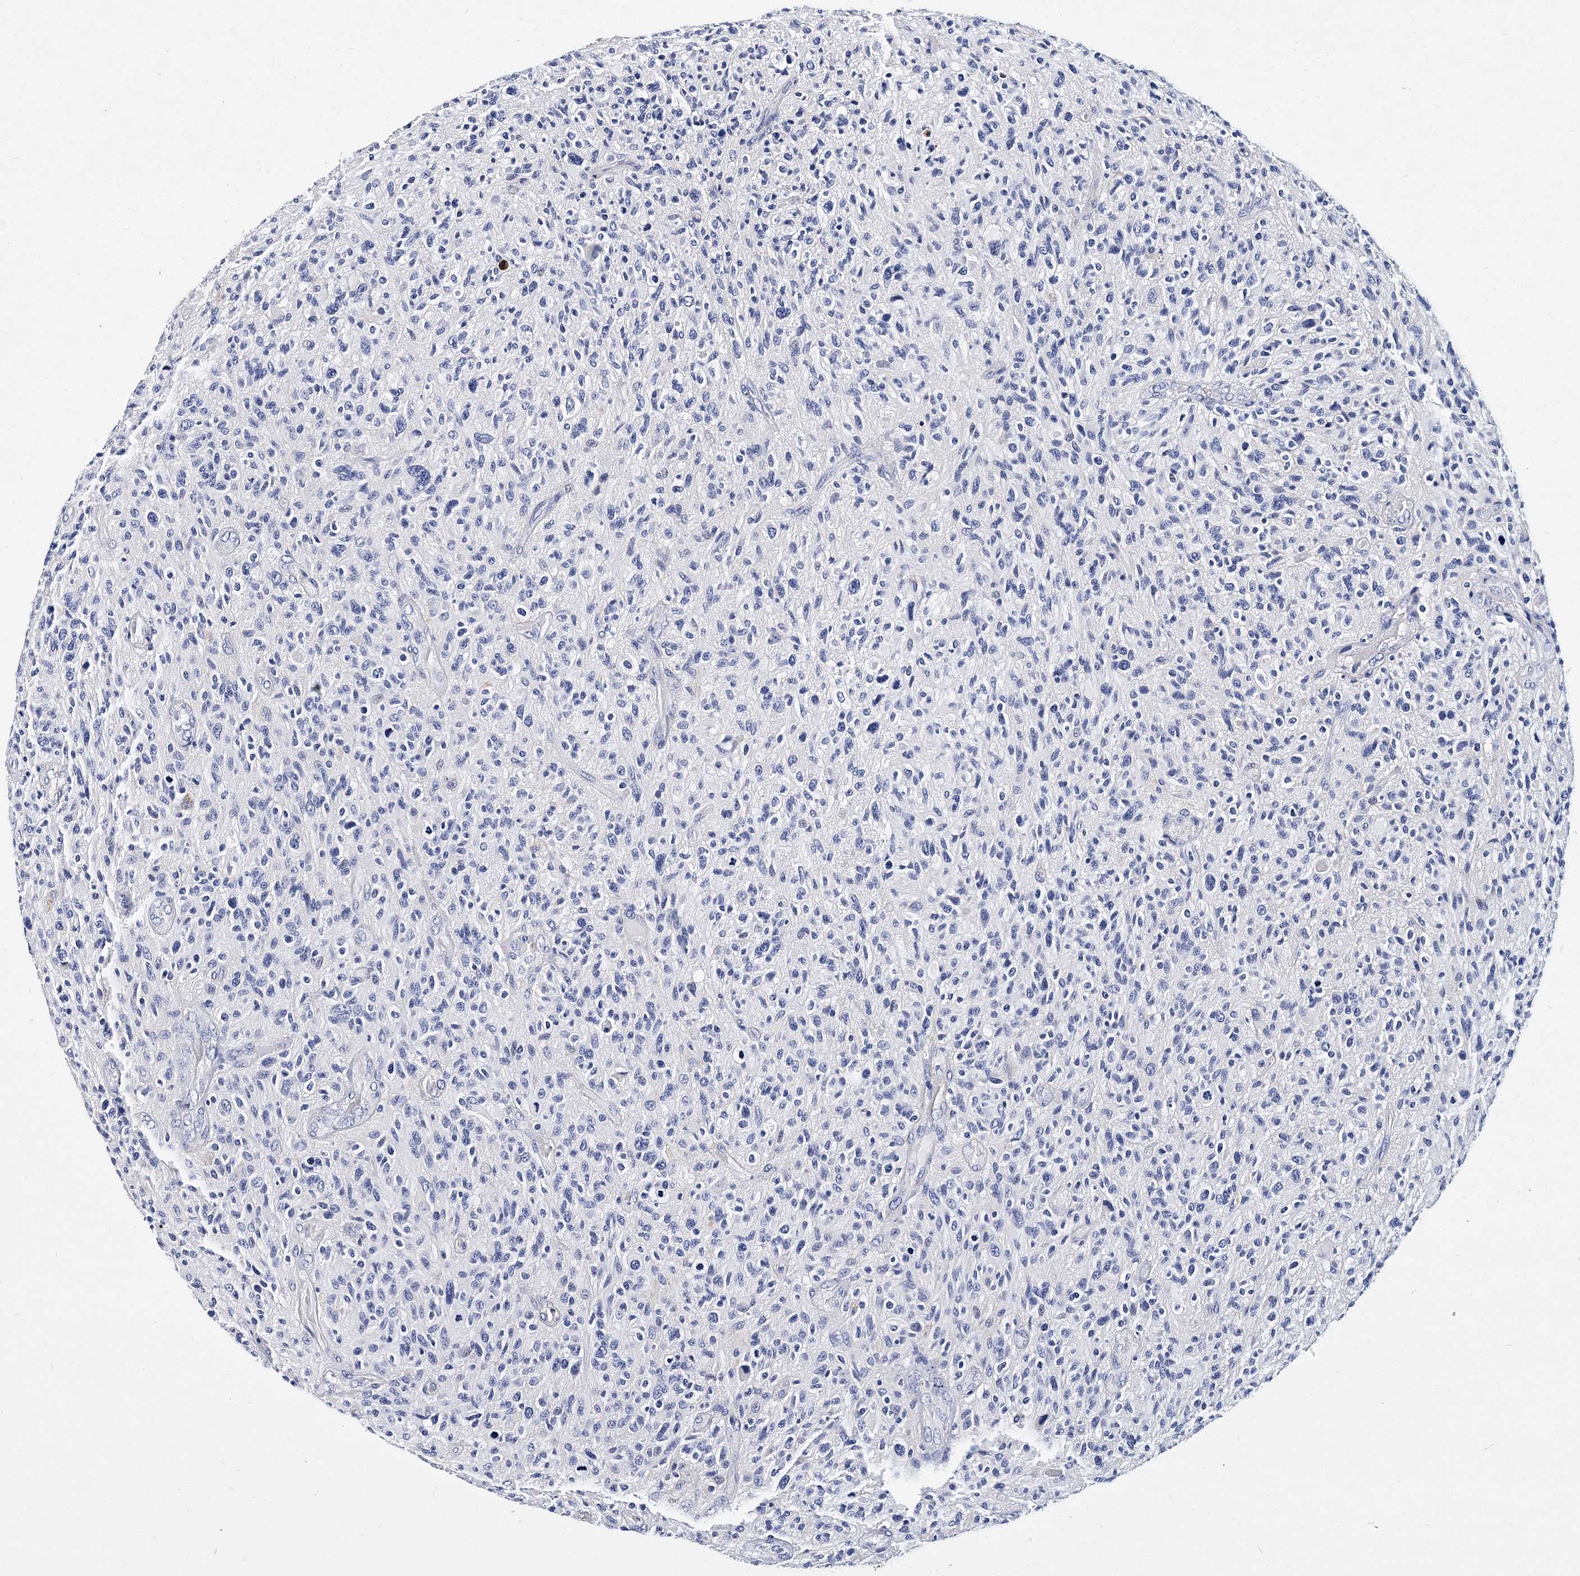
{"staining": {"intensity": "negative", "quantity": "none", "location": "none"}, "tissue": "glioma", "cell_type": "Tumor cells", "image_type": "cancer", "snomed": [{"axis": "morphology", "description": "Glioma, malignant, High grade"}, {"axis": "topography", "description": "Brain"}], "caption": "DAB (3,3'-diaminobenzidine) immunohistochemical staining of glioma displays no significant expression in tumor cells. (Brightfield microscopy of DAB (3,3'-diaminobenzidine) immunohistochemistry at high magnification).", "gene": "ITGA2B", "patient": {"sex": "male", "age": 47}}